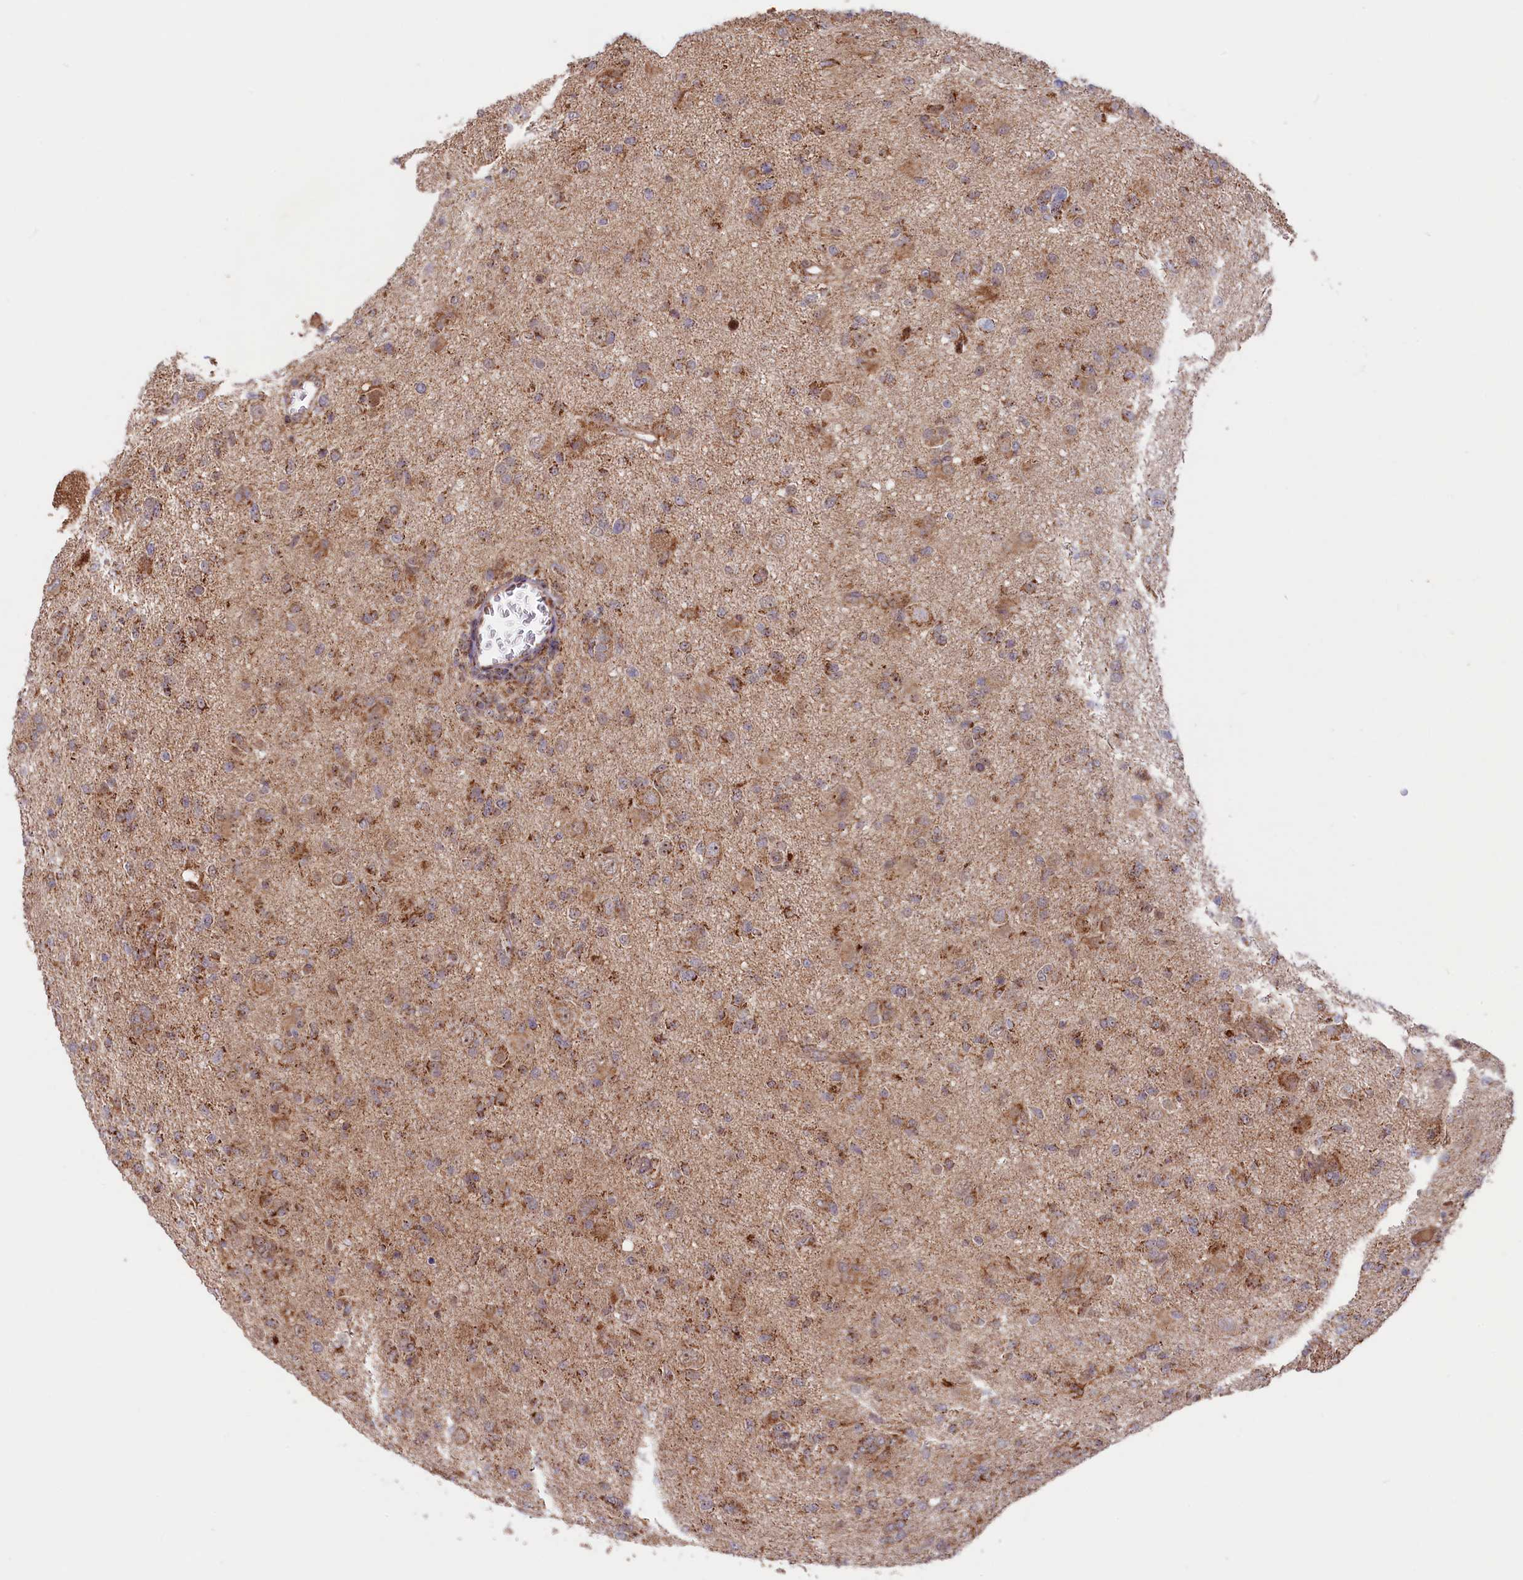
{"staining": {"intensity": "moderate", "quantity": ">75%", "location": "cytoplasmic/membranous"}, "tissue": "glioma", "cell_type": "Tumor cells", "image_type": "cancer", "snomed": [{"axis": "morphology", "description": "Glioma, malignant, High grade"}, {"axis": "topography", "description": "Brain"}], "caption": "This is an image of IHC staining of malignant glioma (high-grade), which shows moderate staining in the cytoplasmic/membranous of tumor cells.", "gene": "DUS3L", "patient": {"sex": "female", "age": 57}}